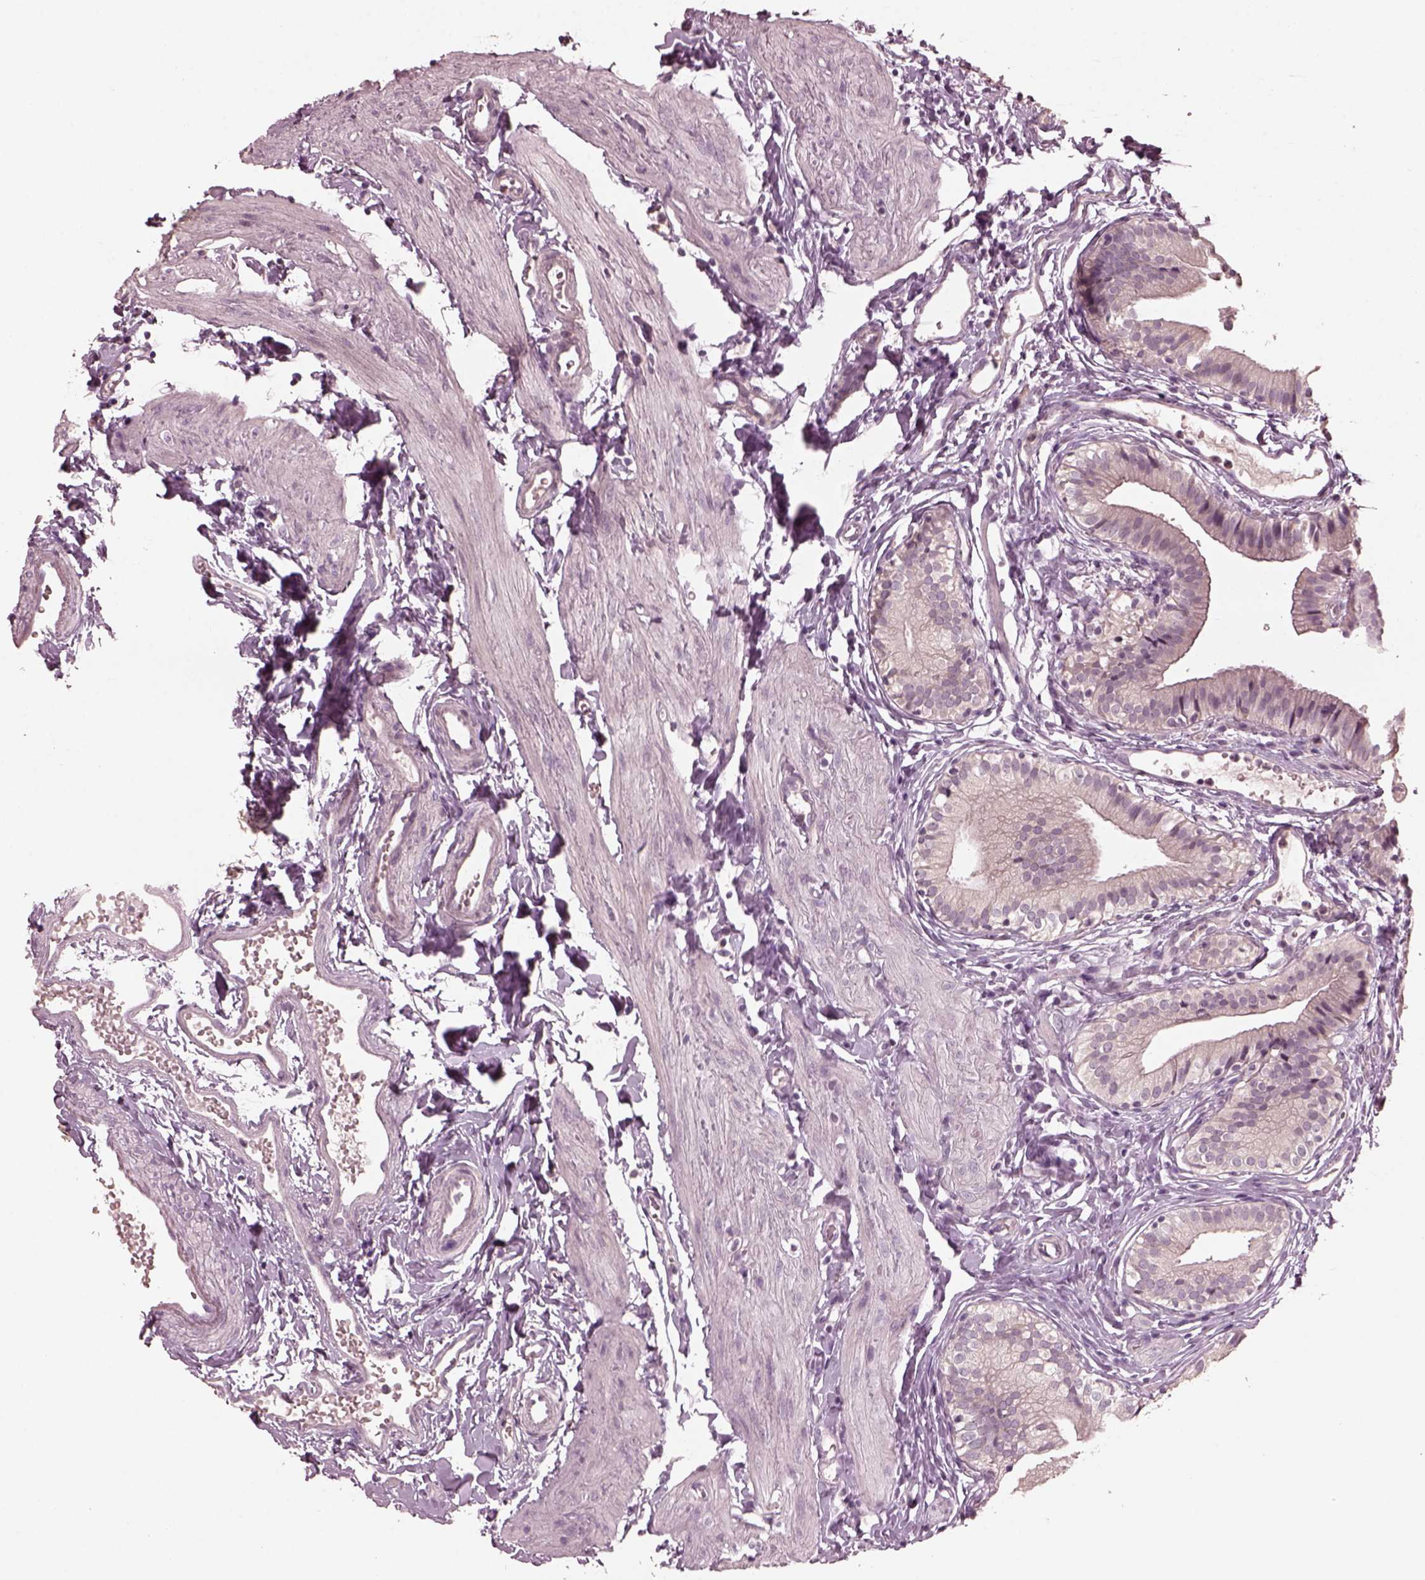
{"staining": {"intensity": "negative", "quantity": "none", "location": "none"}, "tissue": "gallbladder", "cell_type": "Glandular cells", "image_type": "normal", "snomed": [{"axis": "morphology", "description": "Normal tissue, NOS"}, {"axis": "topography", "description": "Gallbladder"}], "caption": "Image shows no protein staining in glandular cells of normal gallbladder. (DAB immunohistochemistry with hematoxylin counter stain).", "gene": "RGS7", "patient": {"sex": "female", "age": 47}}